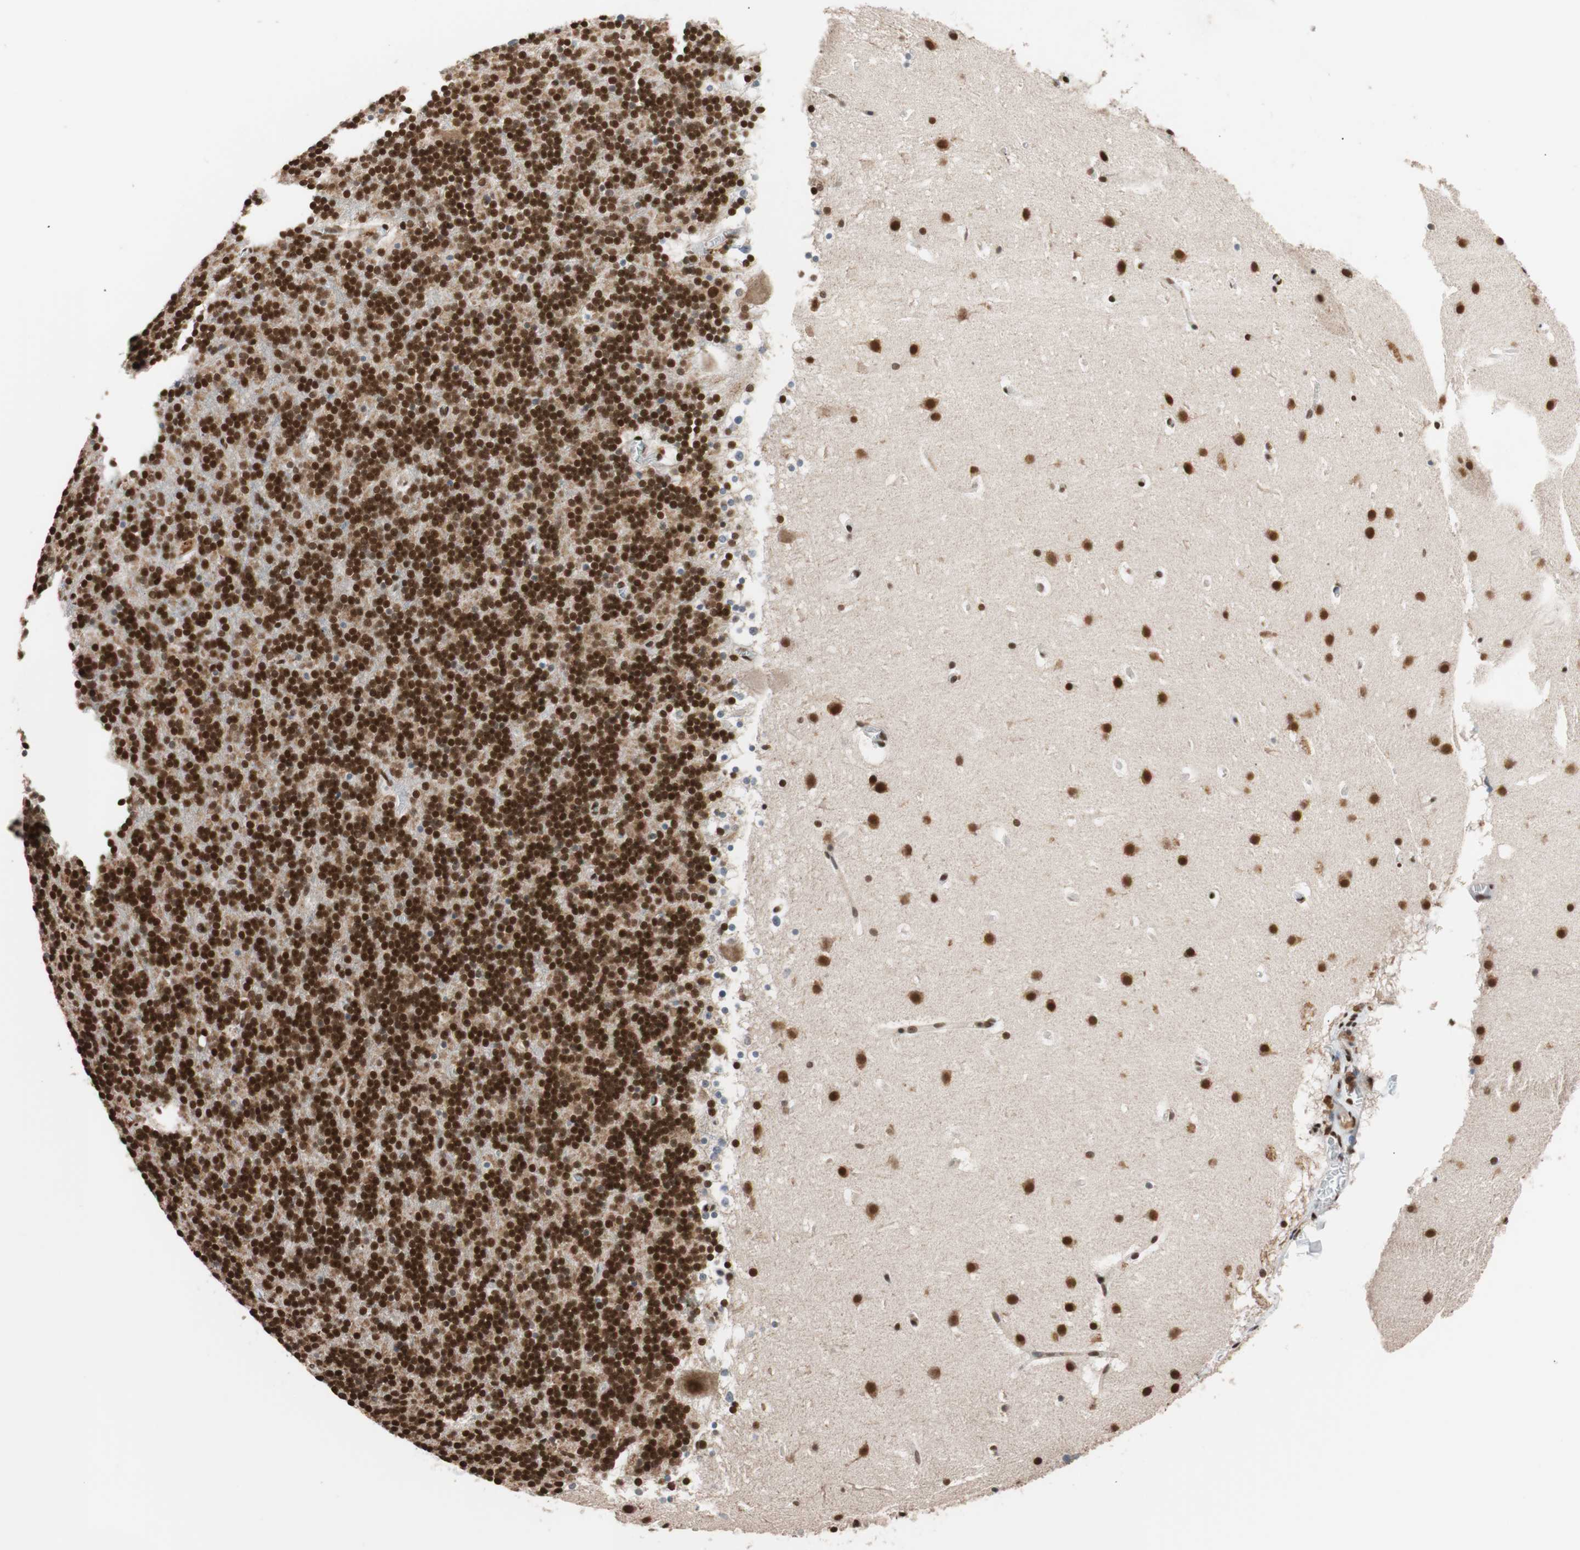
{"staining": {"intensity": "strong", "quantity": ">75%", "location": "nuclear"}, "tissue": "cerebellum", "cell_type": "Cells in granular layer", "image_type": "normal", "snomed": [{"axis": "morphology", "description": "Normal tissue, NOS"}, {"axis": "topography", "description": "Cerebellum"}], "caption": "Strong nuclear protein staining is appreciated in approximately >75% of cells in granular layer in cerebellum.", "gene": "CHAMP1", "patient": {"sex": "male", "age": 45}}